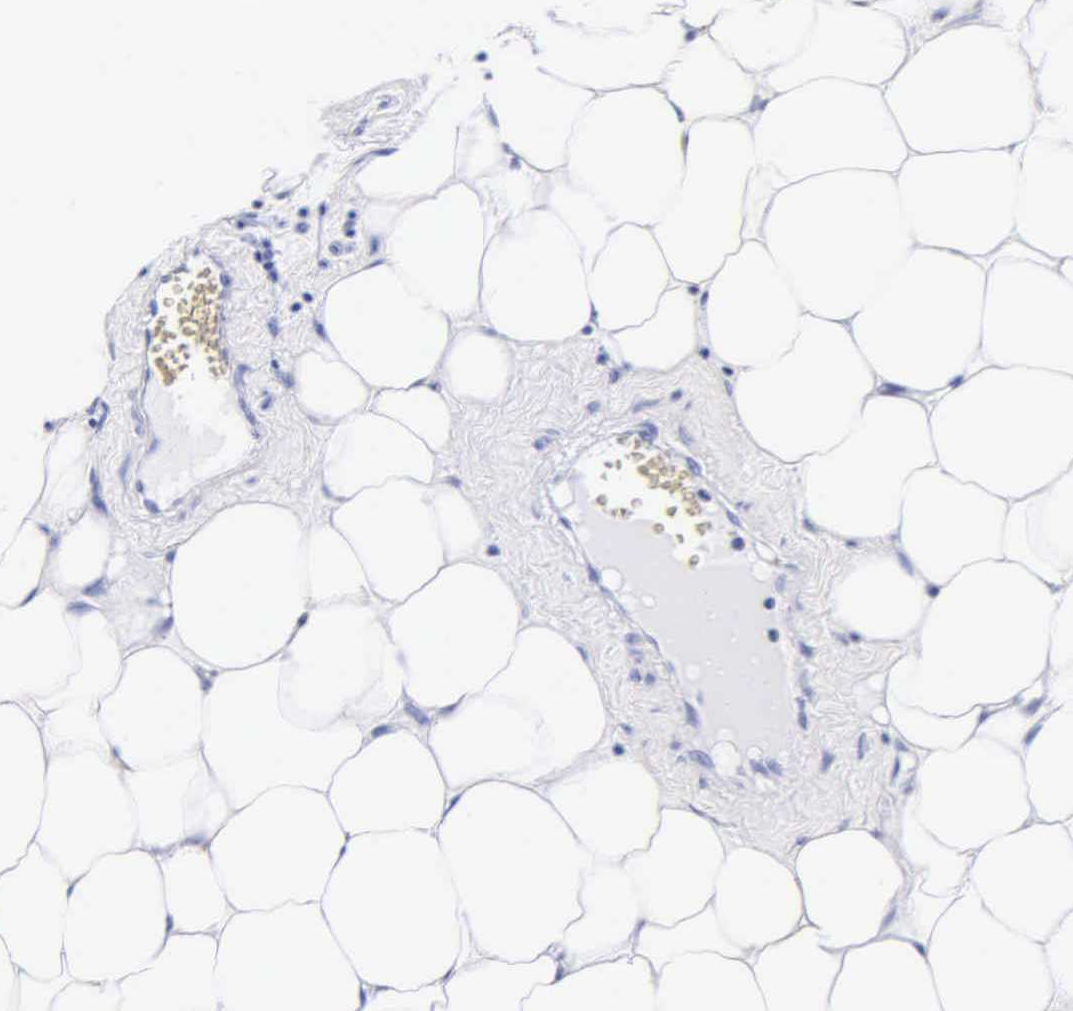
{"staining": {"intensity": "negative", "quantity": "none", "location": "none"}, "tissue": "breast cancer", "cell_type": "Tumor cells", "image_type": "cancer", "snomed": [{"axis": "morphology", "description": "Duct carcinoma"}, {"axis": "topography", "description": "Breast"}], "caption": "Protein analysis of breast cancer (intraductal carcinoma) shows no significant expression in tumor cells.", "gene": "MB", "patient": {"sex": "female", "age": 68}}